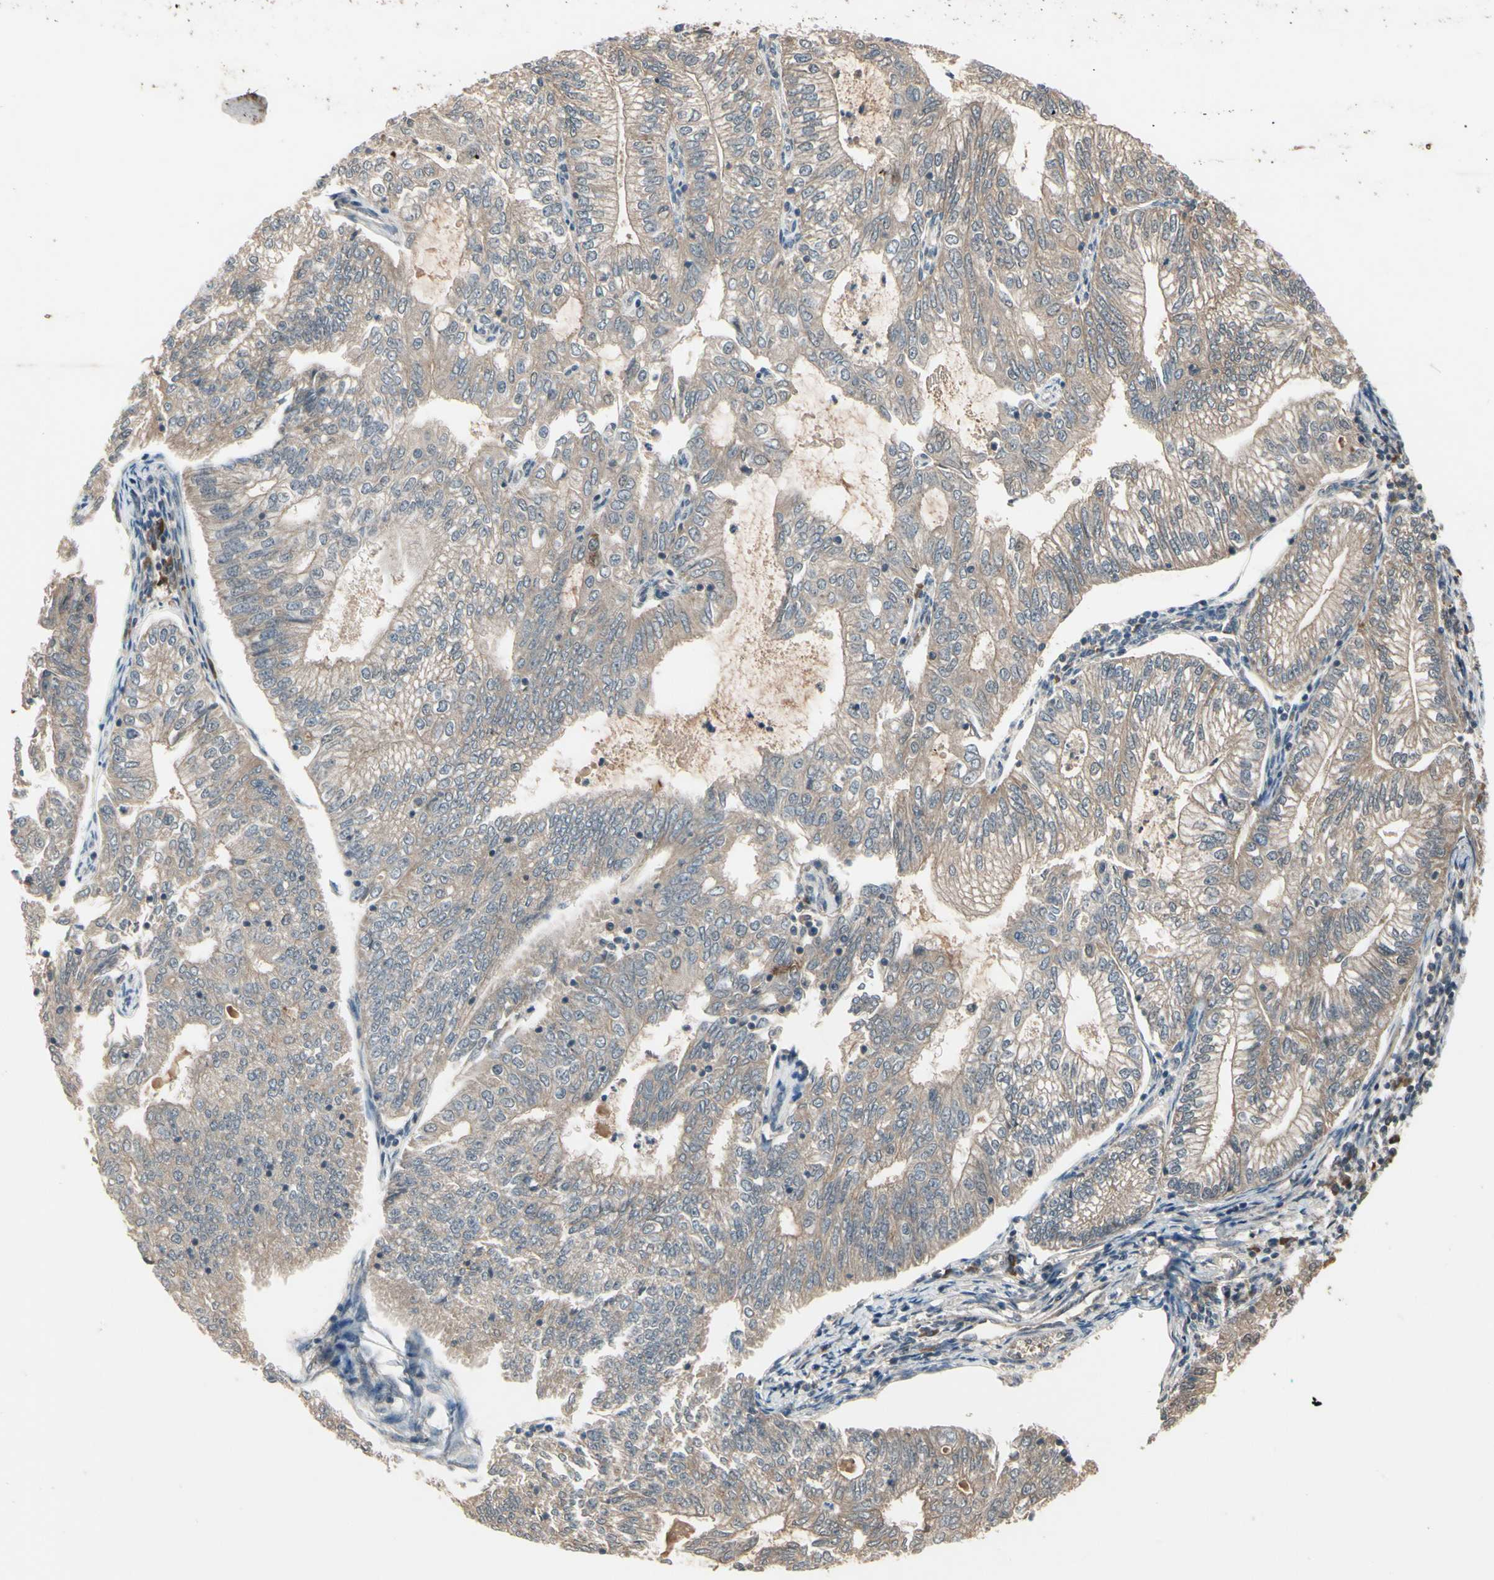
{"staining": {"intensity": "weak", "quantity": ">75%", "location": "cytoplasmic/membranous"}, "tissue": "endometrial cancer", "cell_type": "Tumor cells", "image_type": "cancer", "snomed": [{"axis": "morphology", "description": "Adenocarcinoma, NOS"}, {"axis": "topography", "description": "Endometrium"}], "caption": "Endometrial cancer stained with a brown dye exhibits weak cytoplasmic/membranous positive positivity in about >75% of tumor cells.", "gene": "NSF", "patient": {"sex": "female", "age": 69}}